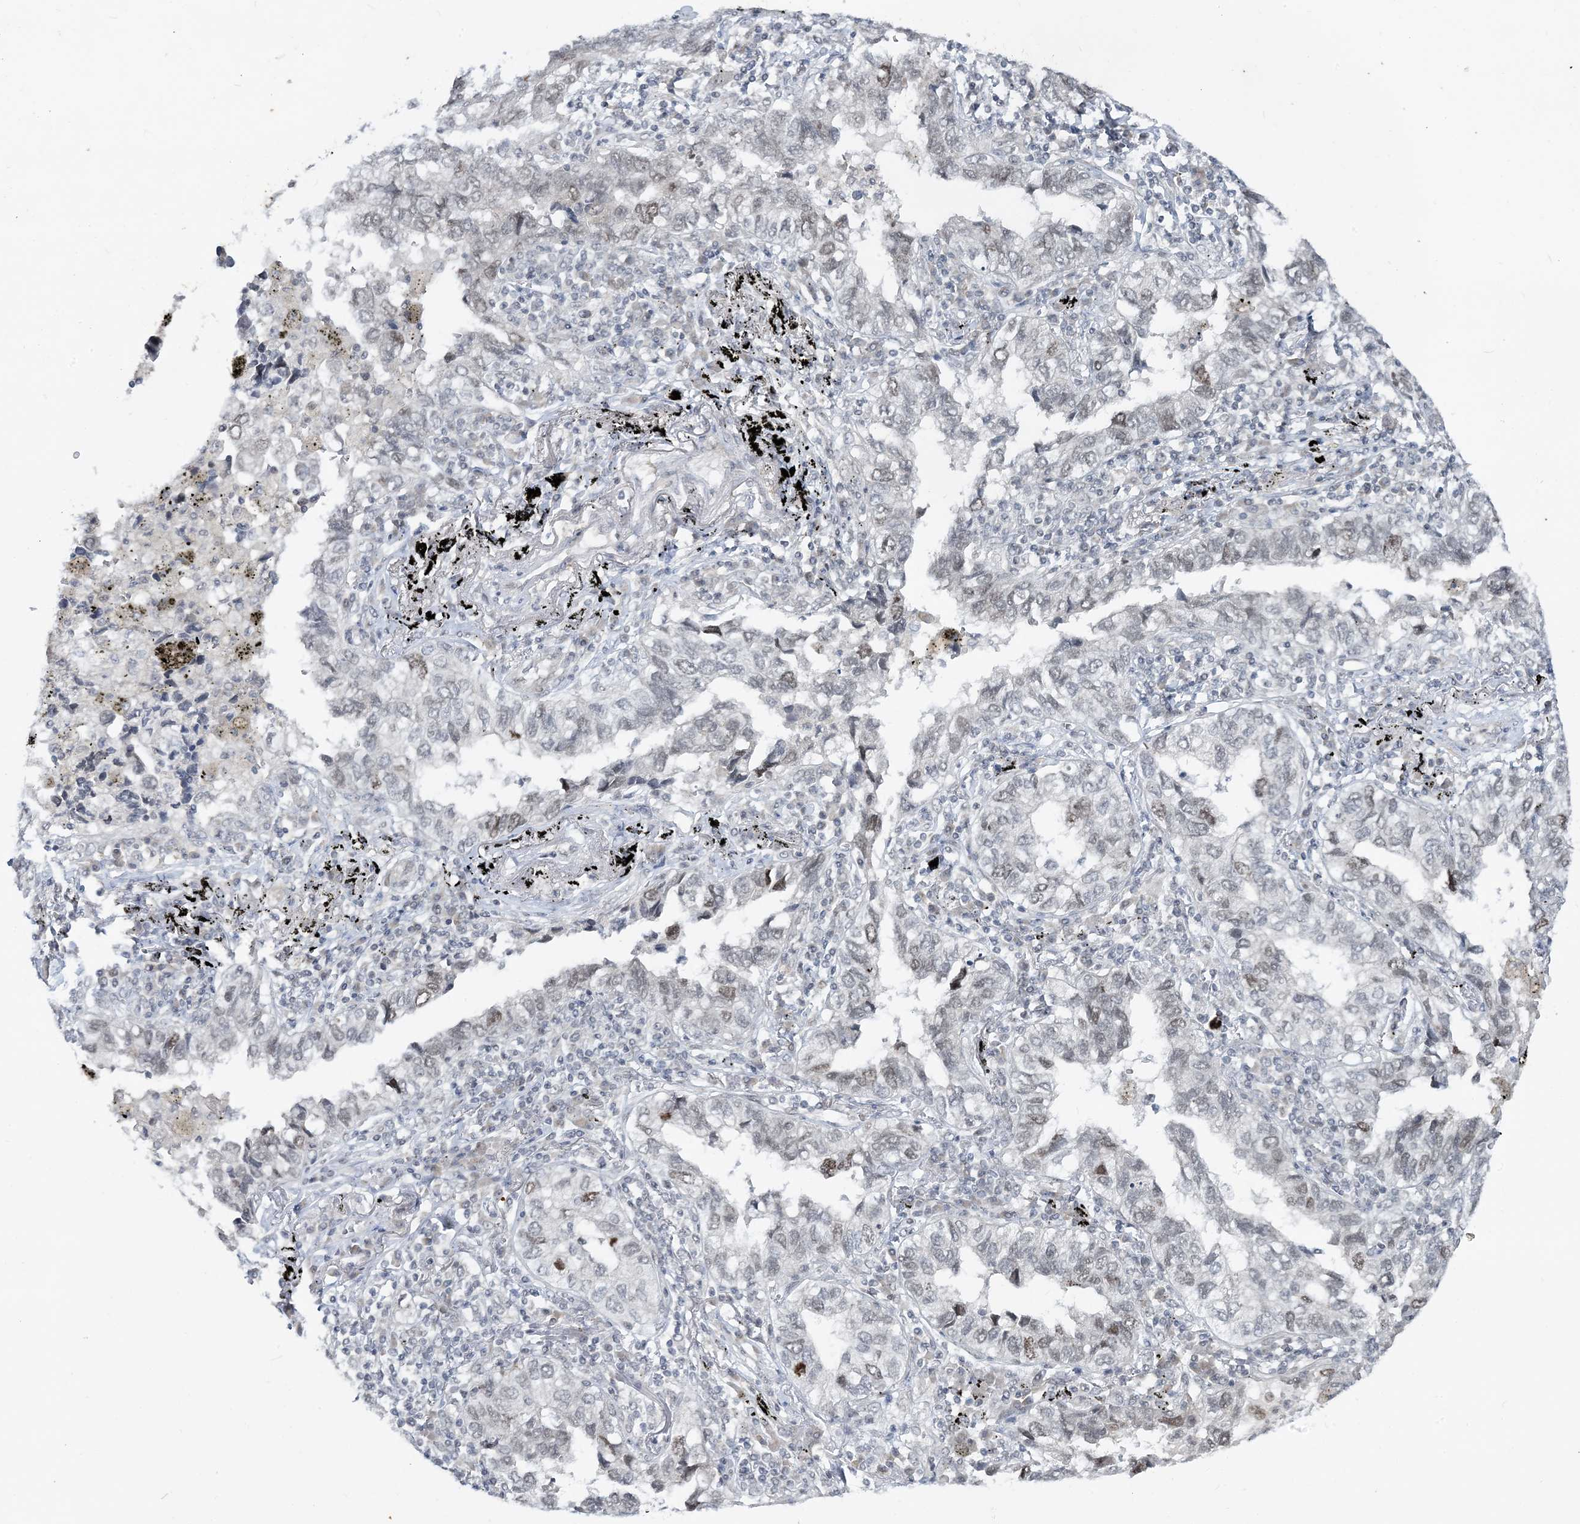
{"staining": {"intensity": "weak", "quantity": "<25%", "location": "nuclear"}, "tissue": "lung cancer", "cell_type": "Tumor cells", "image_type": "cancer", "snomed": [{"axis": "morphology", "description": "Adenocarcinoma, NOS"}, {"axis": "topography", "description": "Lung"}], "caption": "Immunohistochemistry histopathology image of human adenocarcinoma (lung) stained for a protein (brown), which exhibits no expression in tumor cells.", "gene": "LEXM", "patient": {"sex": "male", "age": 65}}